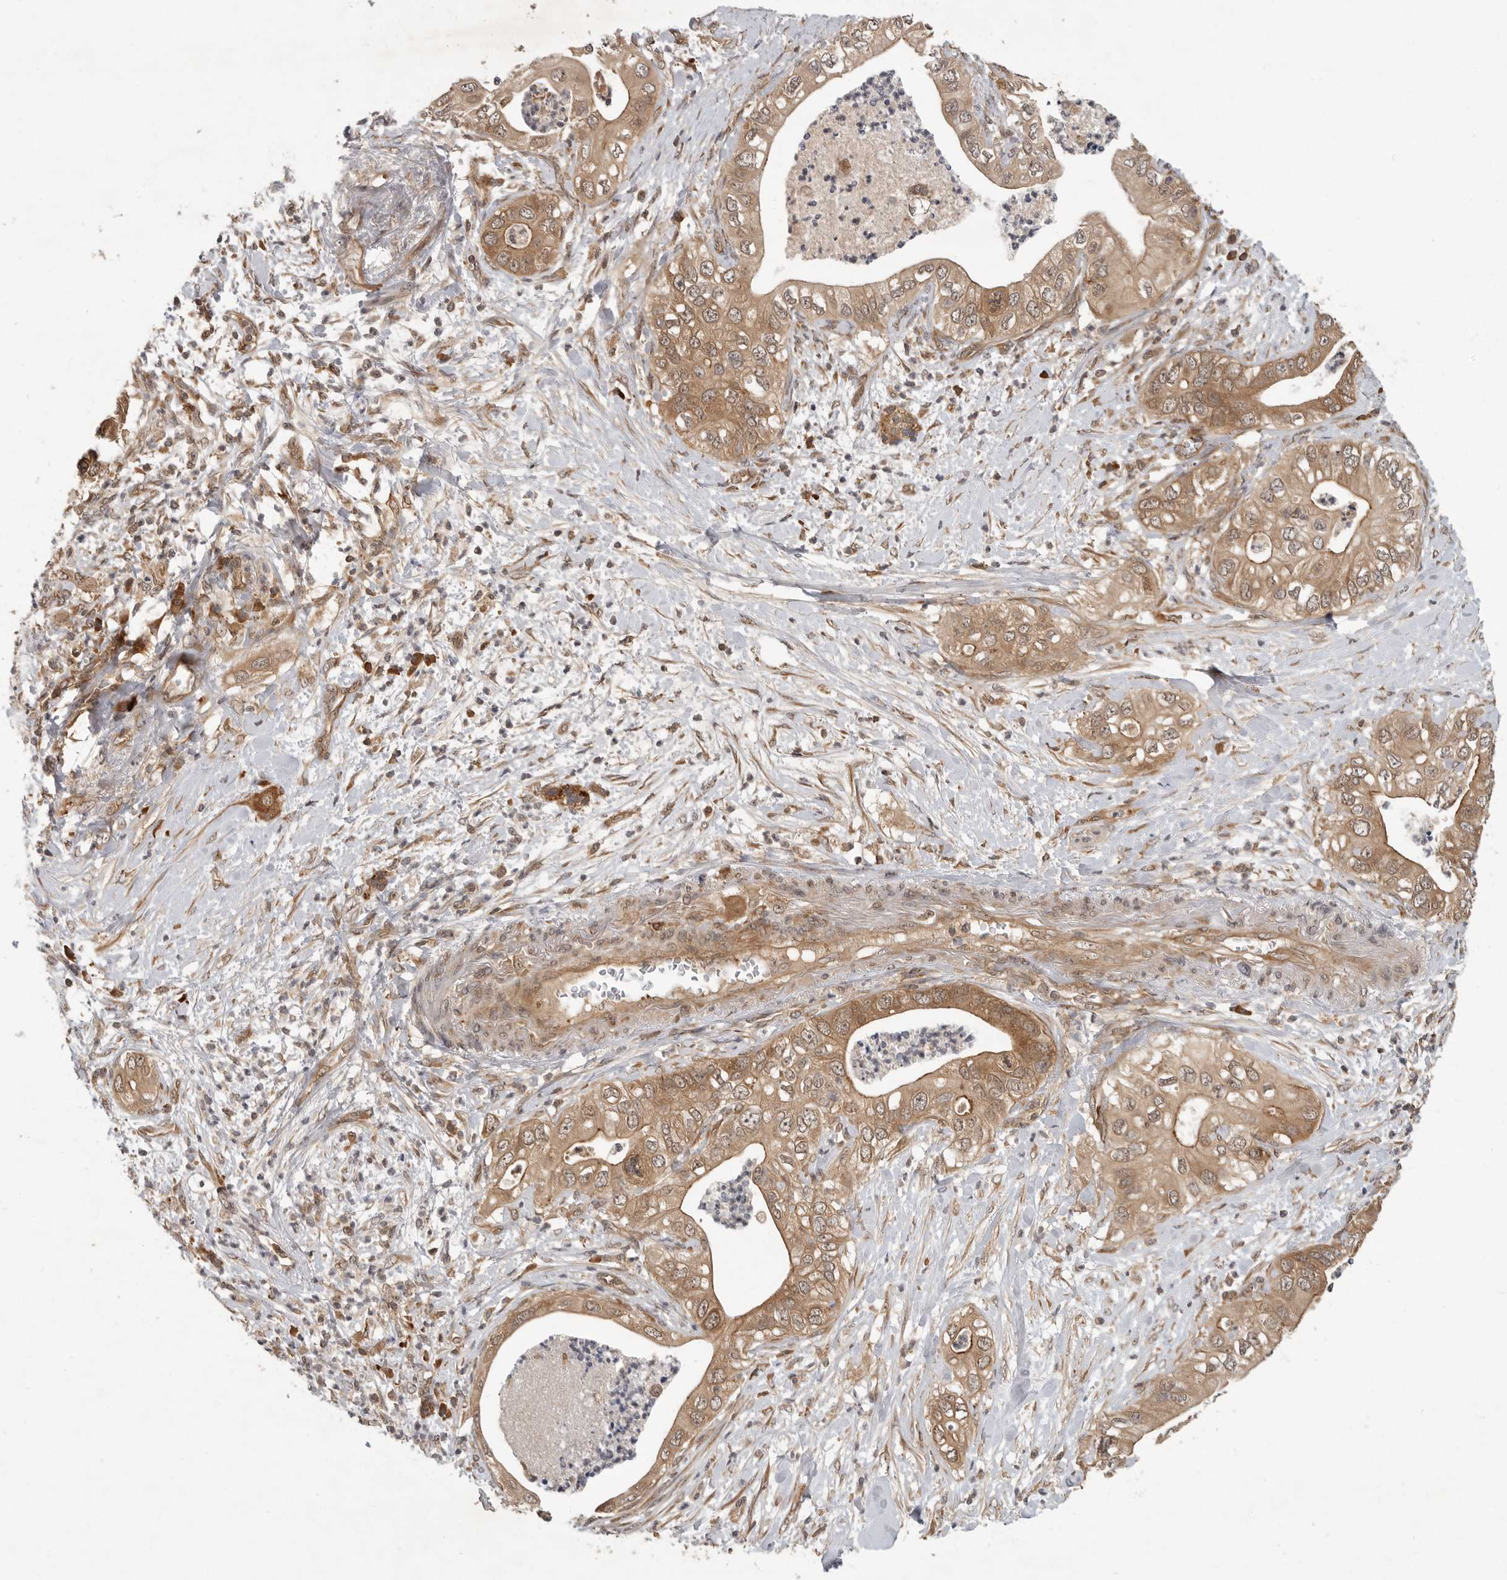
{"staining": {"intensity": "moderate", "quantity": ">75%", "location": "cytoplasmic/membranous"}, "tissue": "pancreatic cancer", "cell_type": "Tumor cells", "image_type": "cancer", "snomed": [{"axis": "morphology", "description": "Adenocarcinoma, NOS"}, {"axis": "topography", "description": "Pancreas"}], "caption": "Protein expression analysis of pancreatic cancer shows moderate cytoplasmic/membranous expression in about >75% of tumor cells.", "gene": "OSBPL9", "patient": {"sex": "female", "age": 78}}